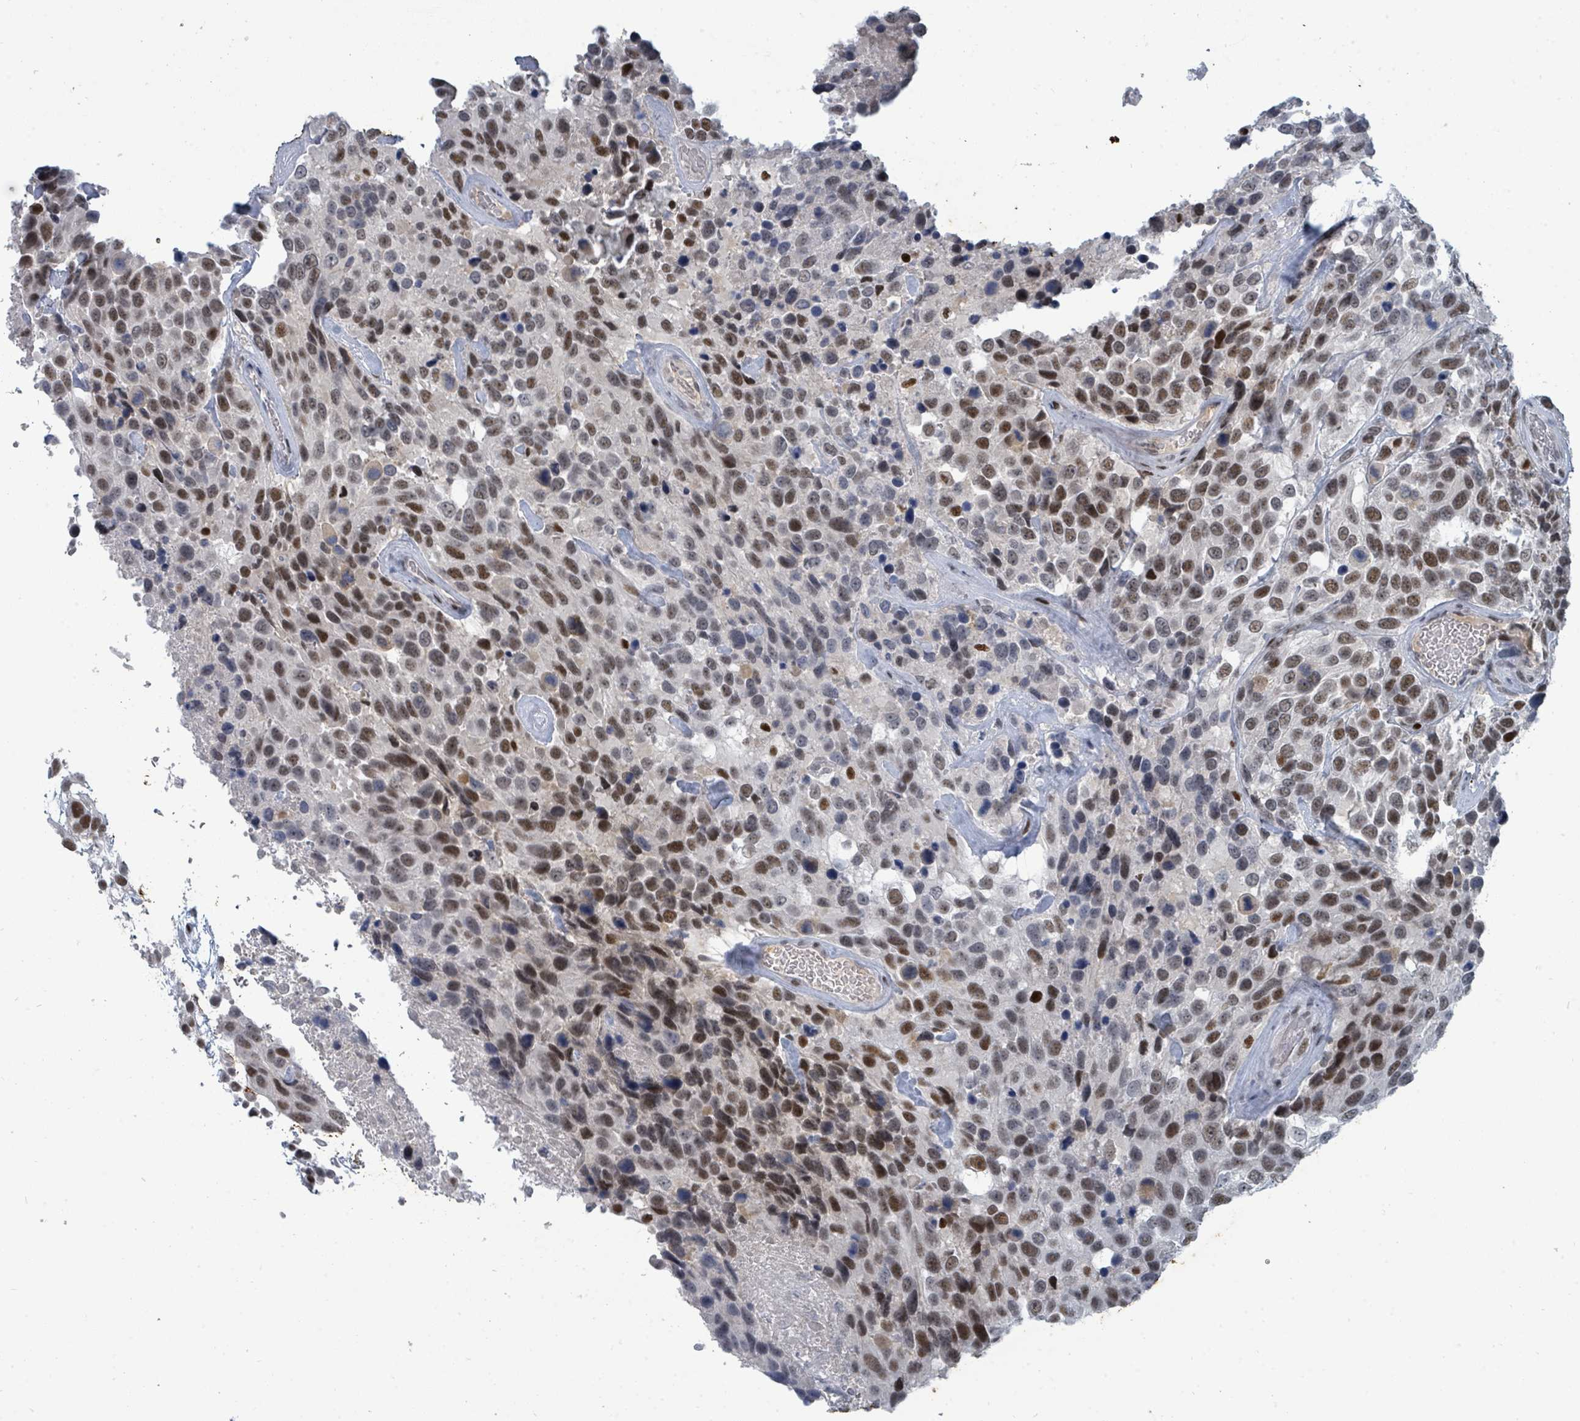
{"staining": {"intensity": "moderate", "quantity": ">75%", "location": "nuclear"}, "tissue": "urothelial cancer", "cell_type": "Tumor cells", "image_type": "cancer", "snomed": [{"axis": "morphology", "description": "Urothelial carcinoma, High grade"}, {"axis": "topography", "description": "Urinary bladder"}], "caption": "Protein staining reveals moderate nuclear expression in approximately >75% of tumor cells in urothelial carcinoma (high-grade).", "gene": "UCK1", "patient": {"sex": "male", "age": 56}}